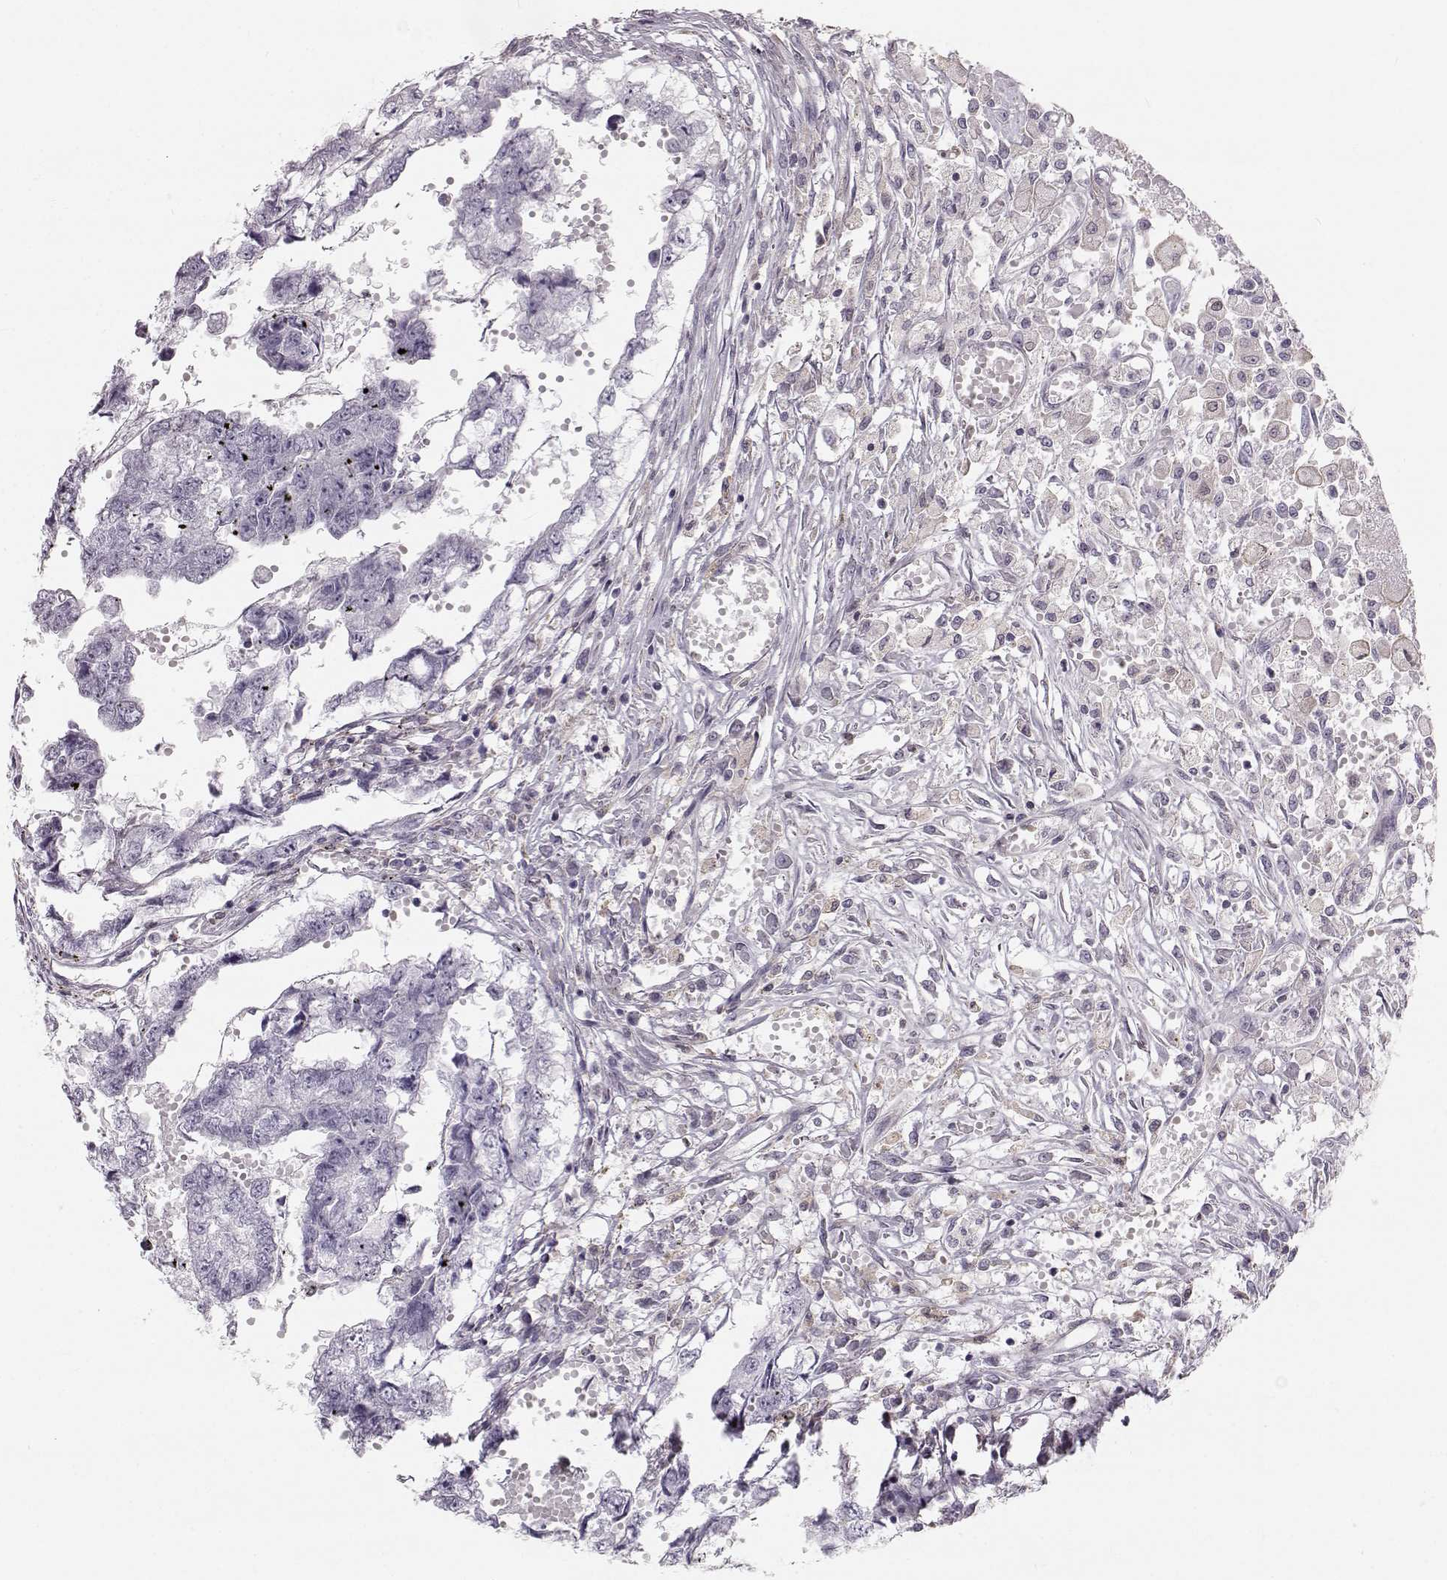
{"staining": {"intensity": "negative", "quantity": "none", "location": "none"}, "tissue": "testis cancer", "cell_type": "Tumor cells", "image_type": "cancer", "snomed": [{"axis": "morphology", "description": "Carcinoma, Embryonal, NOS"}, {"axis": "morphology", "description": "Teratoma, malignant, NOS"}, {"axis": "topography", "description": "Testis"}], "caption": "Immunohistochemical staining of human teratoma (malignant) (testis) reveals no significant expression in tumor cells.", "gene": "RUNDC3A", "patient": {"sex": "male", "age": 44}}